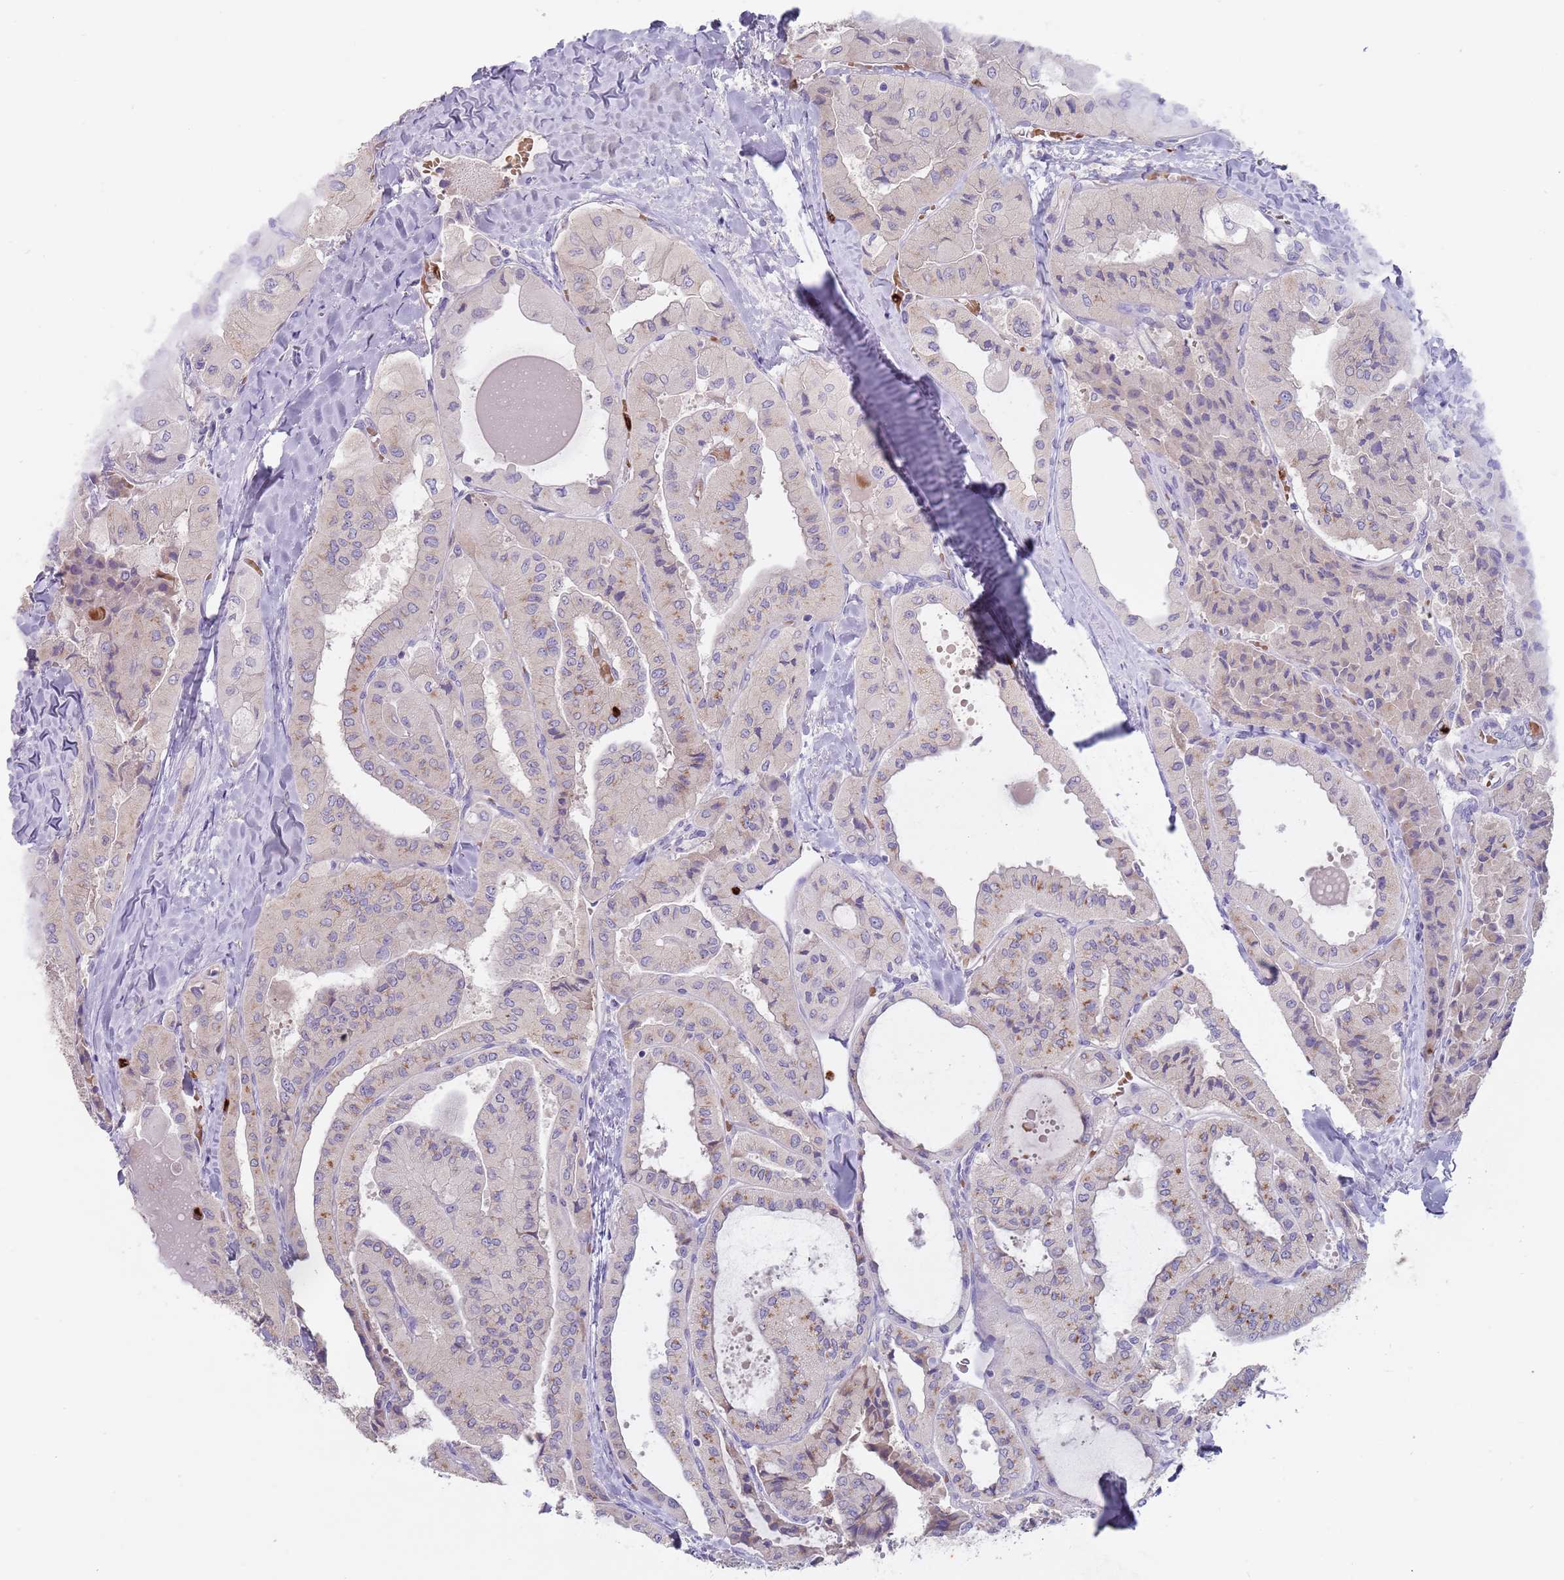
{"staining": {"intensity": "moderate", "quantity": "<25%", "location": "cytoplasmic/membranous"}, "tissue": "thyroid cancer", "cell_type": "Tumor cells", "image_type": "cancer", "snomed": [{"axis": "morphology", "description": "Normal tissue, NOS"}, {"axis": "morphology", "description": "Papillary adenocarcinoma, NOS"}, {"axis": "topography", "description": "Thyroid gland"}], "caption": "Immunohistochemistry (IHC) image of papillary adenocarcinoma (thyroid) stained for a protein (brown), which exhibits low levels of moderate cytoplasmic/membranous staining in approximately <25% of tumor cells.", "gene": "TMEM251", "patient": {"sex": "female", "age": 59}}